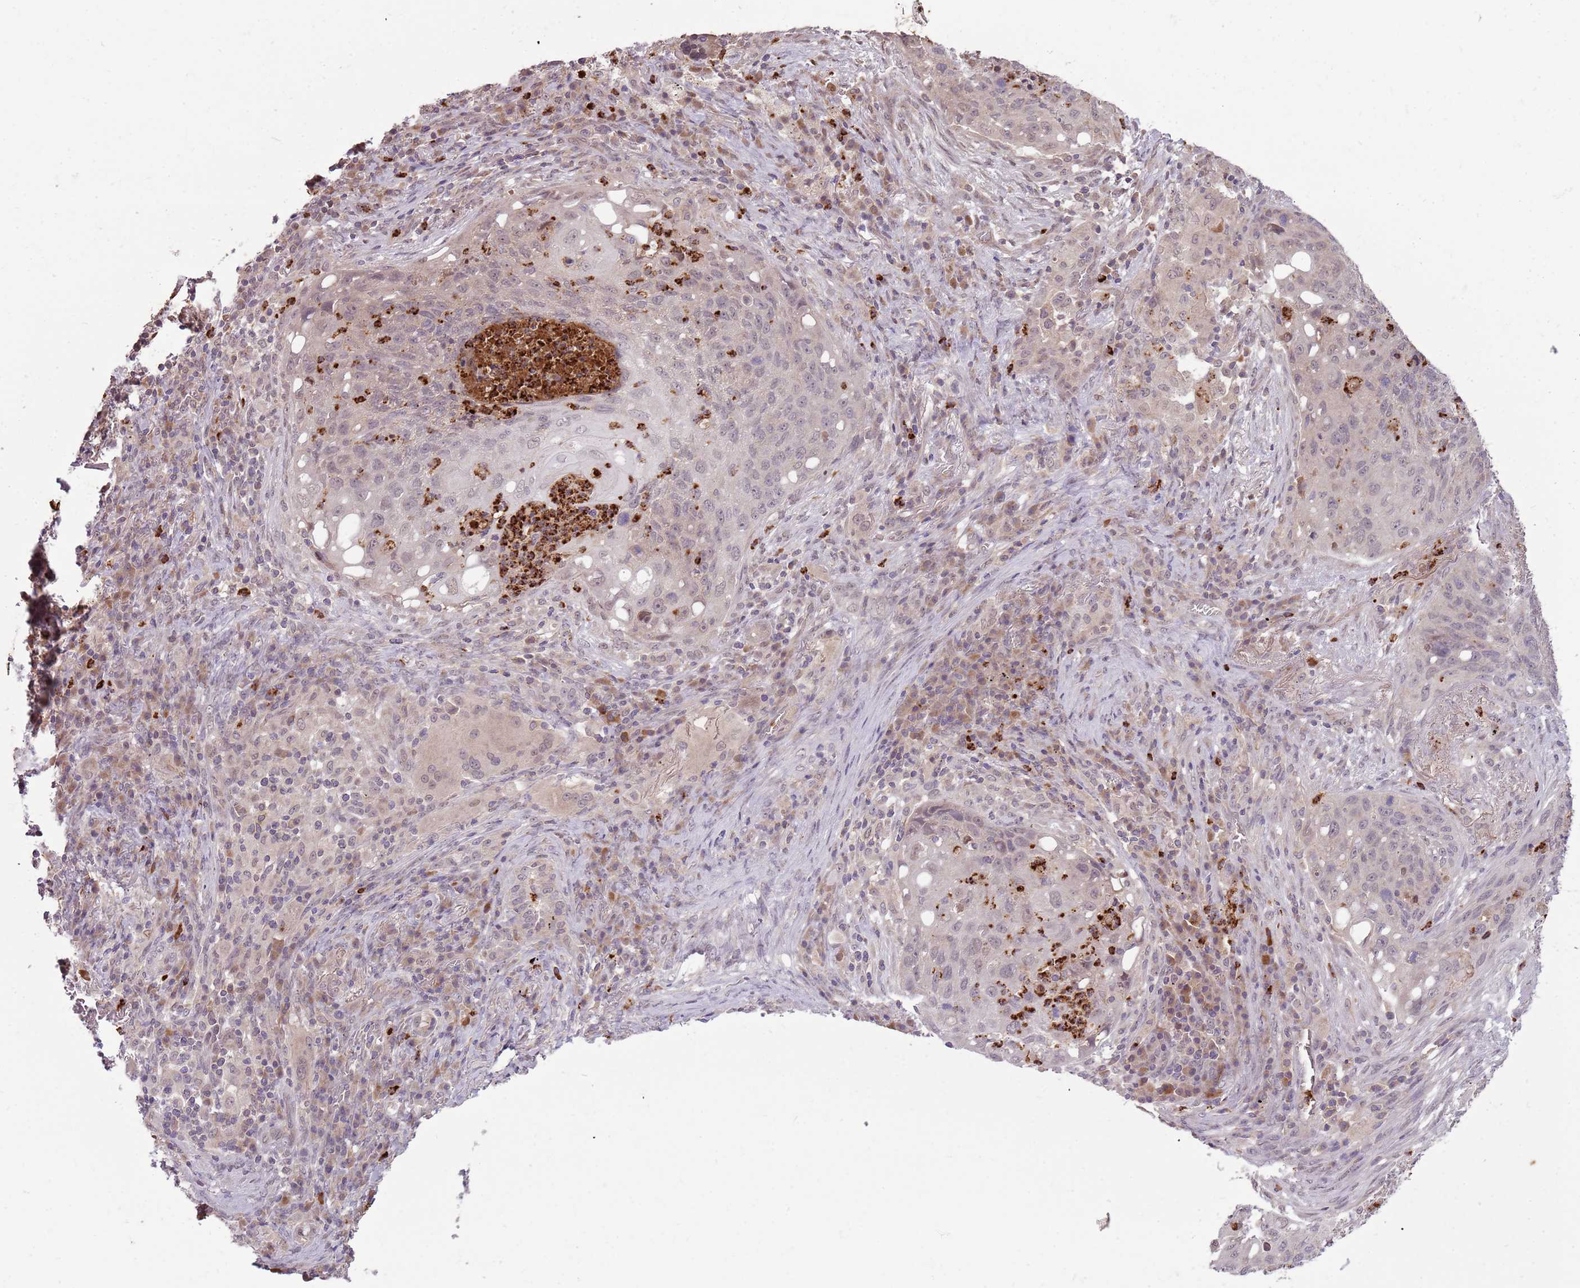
{"staining": {"intensity": "weak", "quantity": "25%-75%", "location": "nuclear"}, "tissue": "lung cancer", "cell_type": "Tumor cells", "image_type": "cancer", "snomed": [{"axis": "morphology", "description": "Squamous cell carcinoma, NOS"}, {"axis": "topography", "description": "Lung"}], "caption": "Lung cancer (squamous cell carcinoma) tissue reveals weak nuclear expression in about 25%-75% of tumor cells, visualized by immunohistochemistry.", "gene": "NBPF6", "patient": {"sex": "female", "age": 63}}